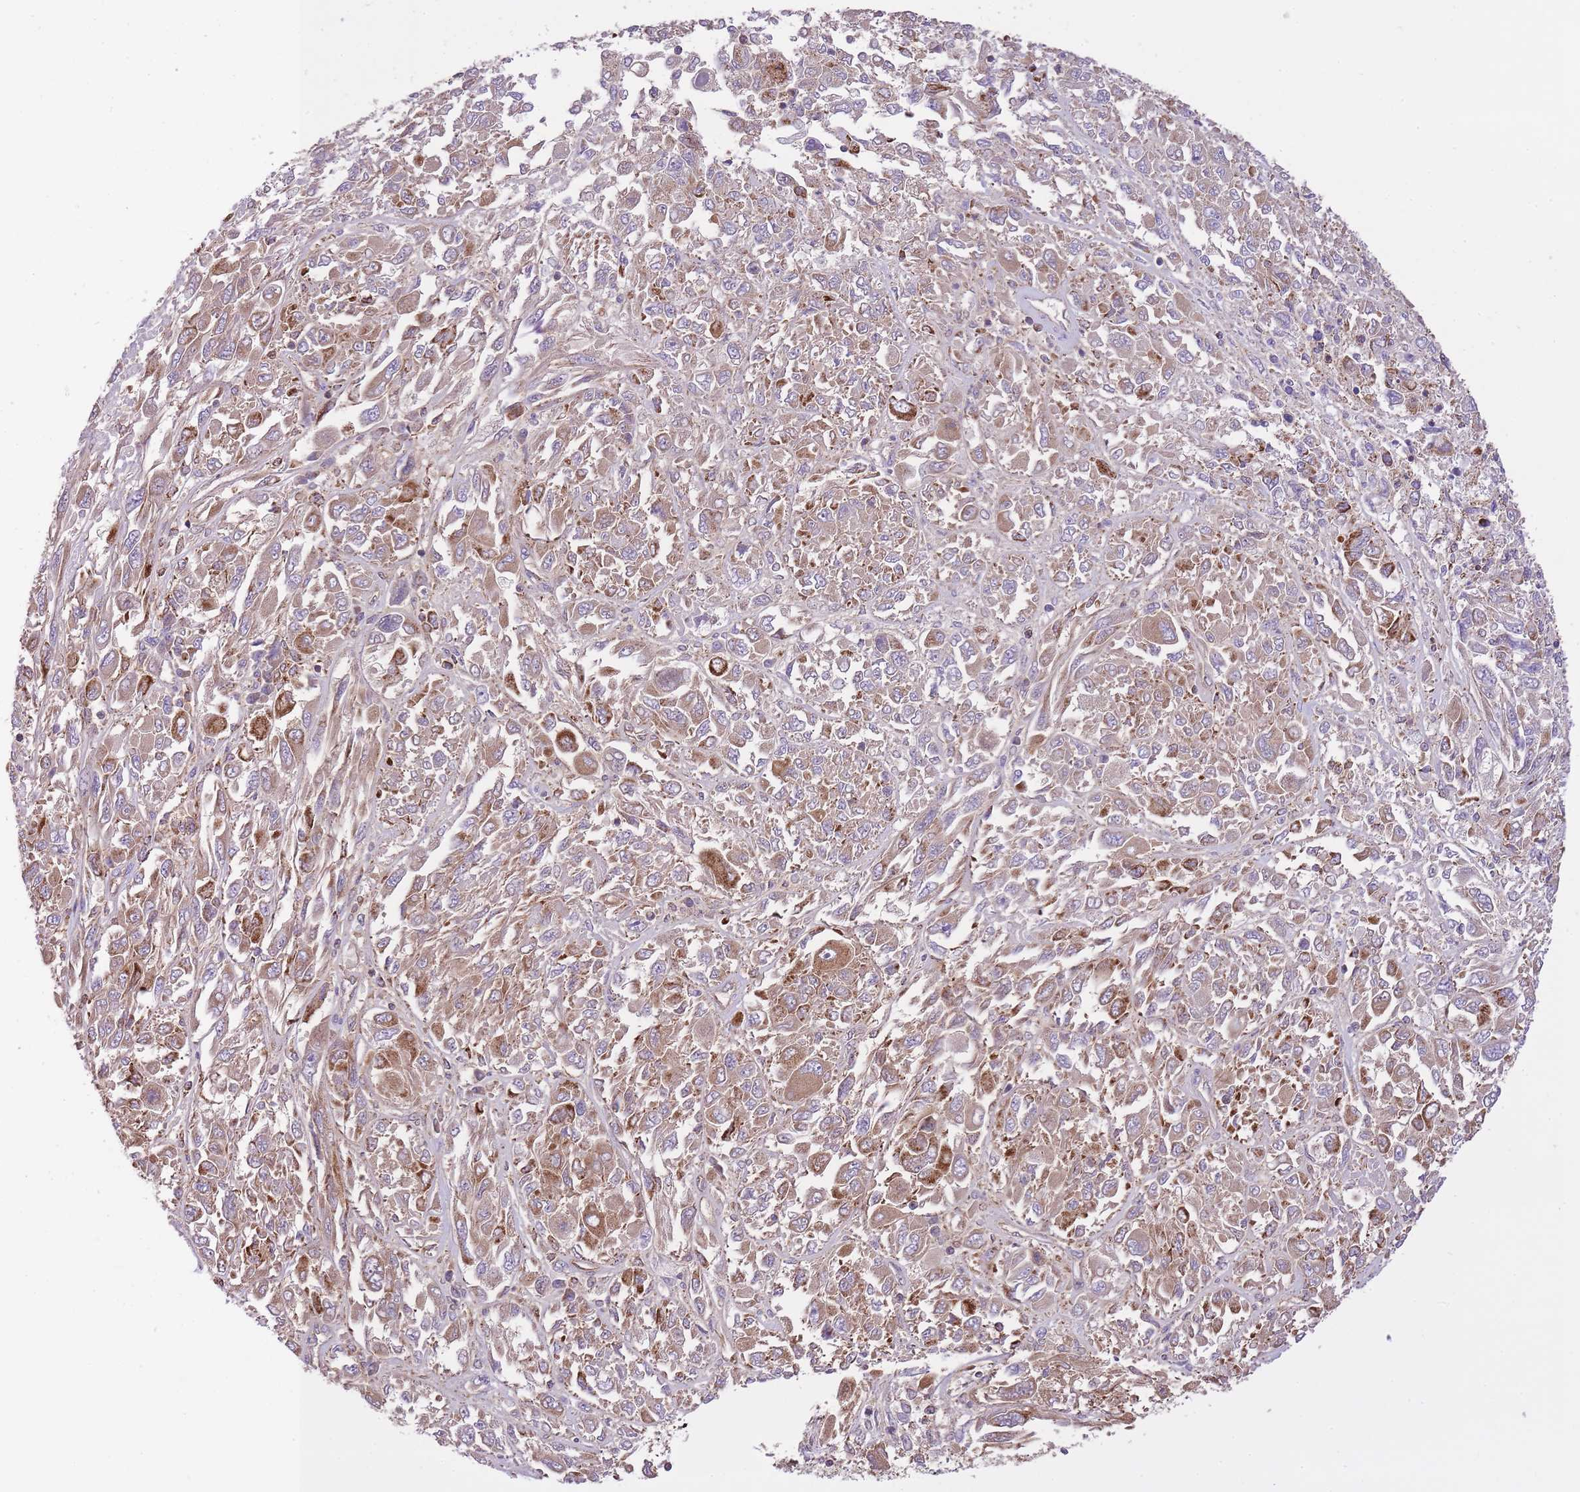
{"staining": {"intensity": "moderate", "quantity": ">75%", "location": "cytoplasmic/membranous"}, "tissue": "melanoma", "cell_type": "Tumor cells", "image_type": "cancer", "snomed": [{"axis": "morphology", "description": "Malignant melanoma, NOS"}, {"axis": "topography", "description": "Skin"}], "caption": "Malignant melanoma was stained to show a protein in brown. There is medium levels of moderate cytoplasmic/membranous positivity in about >75% of tumor cells.", "gene": "ST3GAL3", "patient": {"sex": "female", "age": 91}}